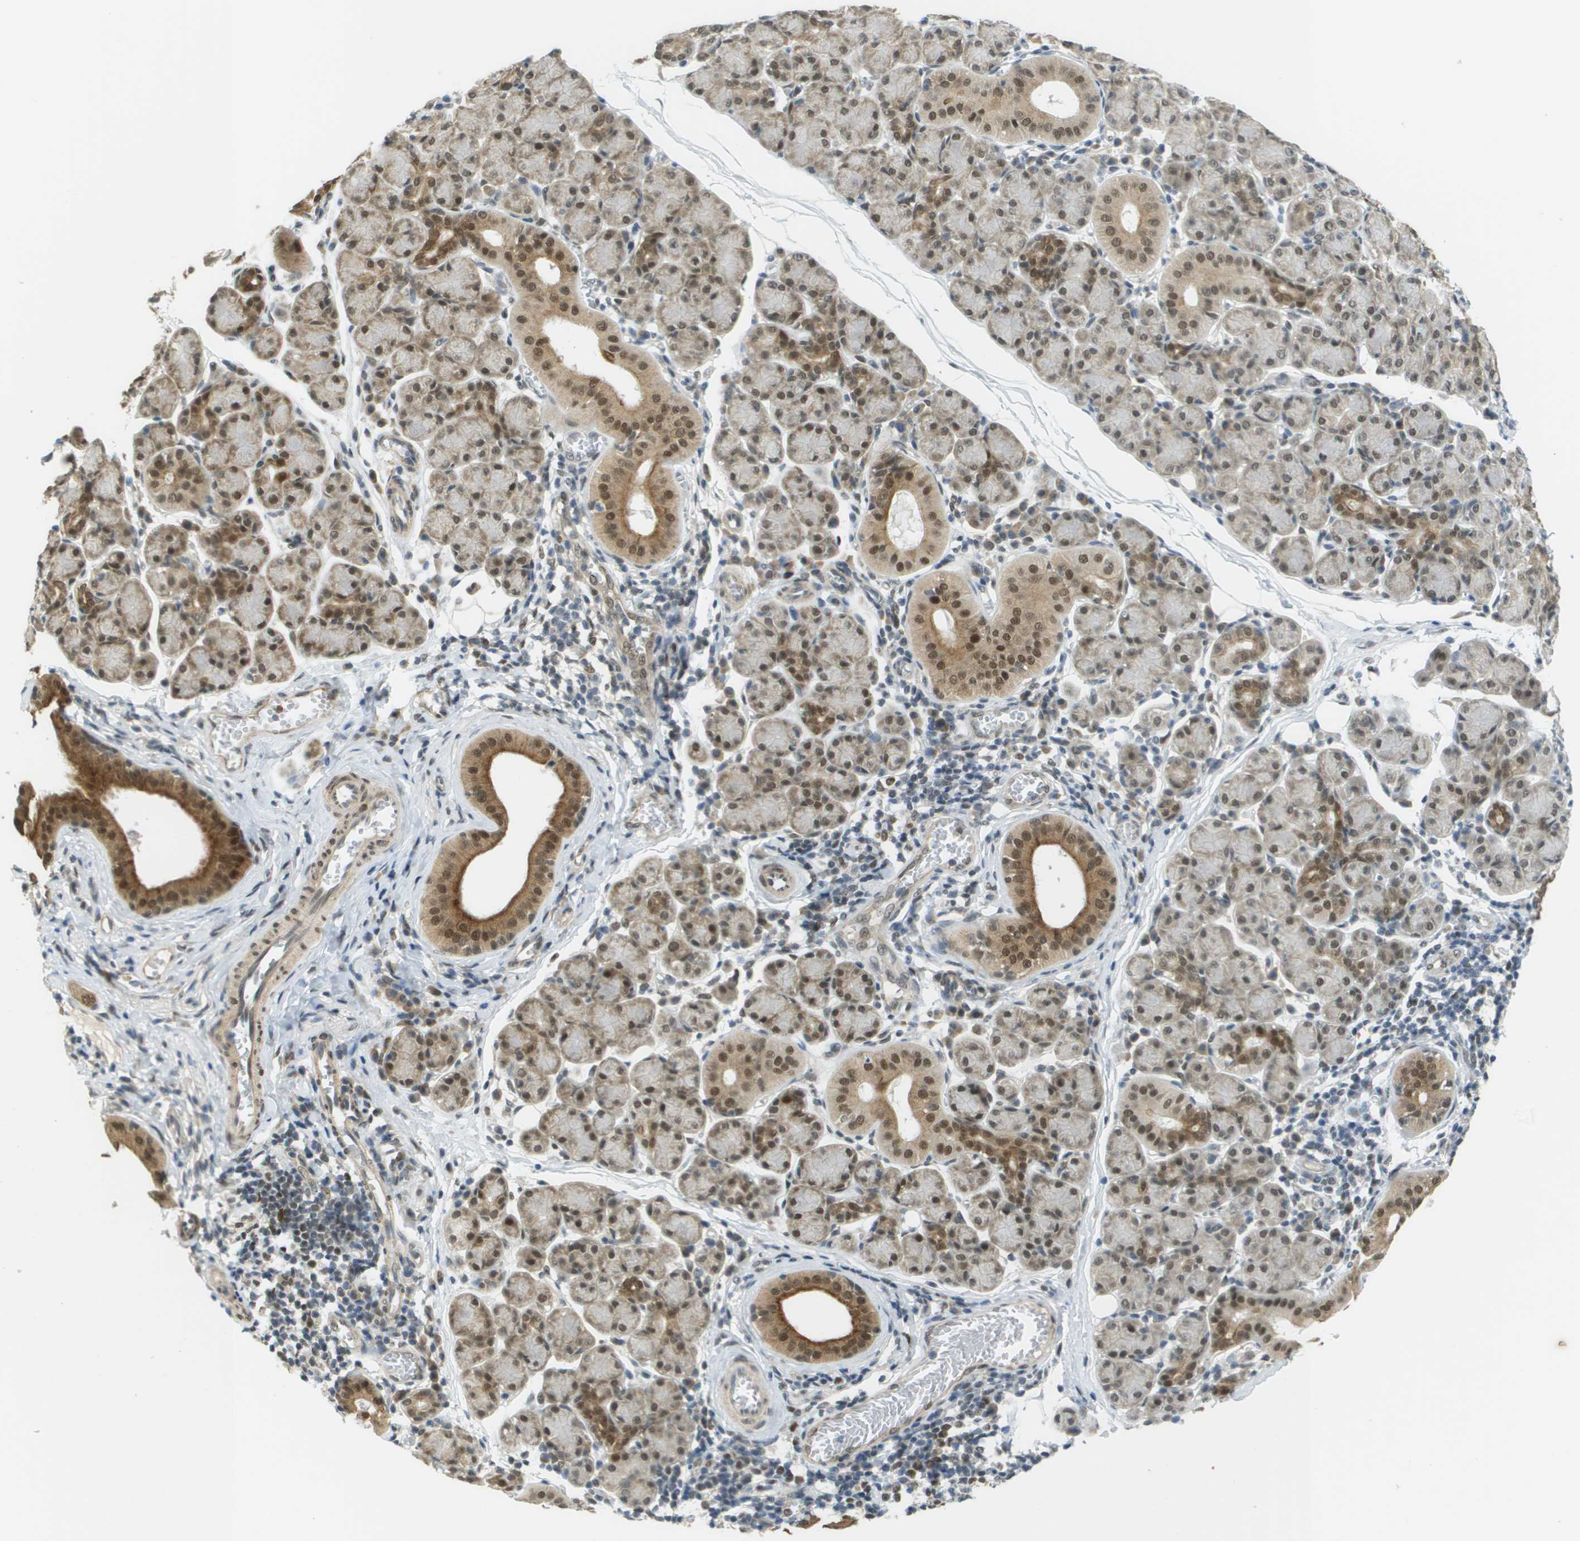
{"staining": {"intensity": "moderate", "quantity": ">75%", "location": "cytoplasmic/membranous,nuclear"}, "tissue": "salivary gland", "cell_type": "Glandular cells", "image_type": "normal", "snomed": [{"axis": "morphology", "description": "Normal tissue, NOS"}, {"axis": "morphology", "description": "Inflammation, NOS"}, {"axis": "topography", "description": "Lymph node"}, {"axis": "topography", "description": "Salivary gland"}], "caption": "High-power microscopy captured an immunohistochemistry (IHC) photomicrograph of benign salivary gland, revealing moderate cytoplasmic/membranous,nuclear positivity in about >75% of glandular cells. (DAB IHC, brown staining for protein, blue staining for nuclei).", "gene": "ARID1B", "patient": {"sex": "male", "age": 3}}